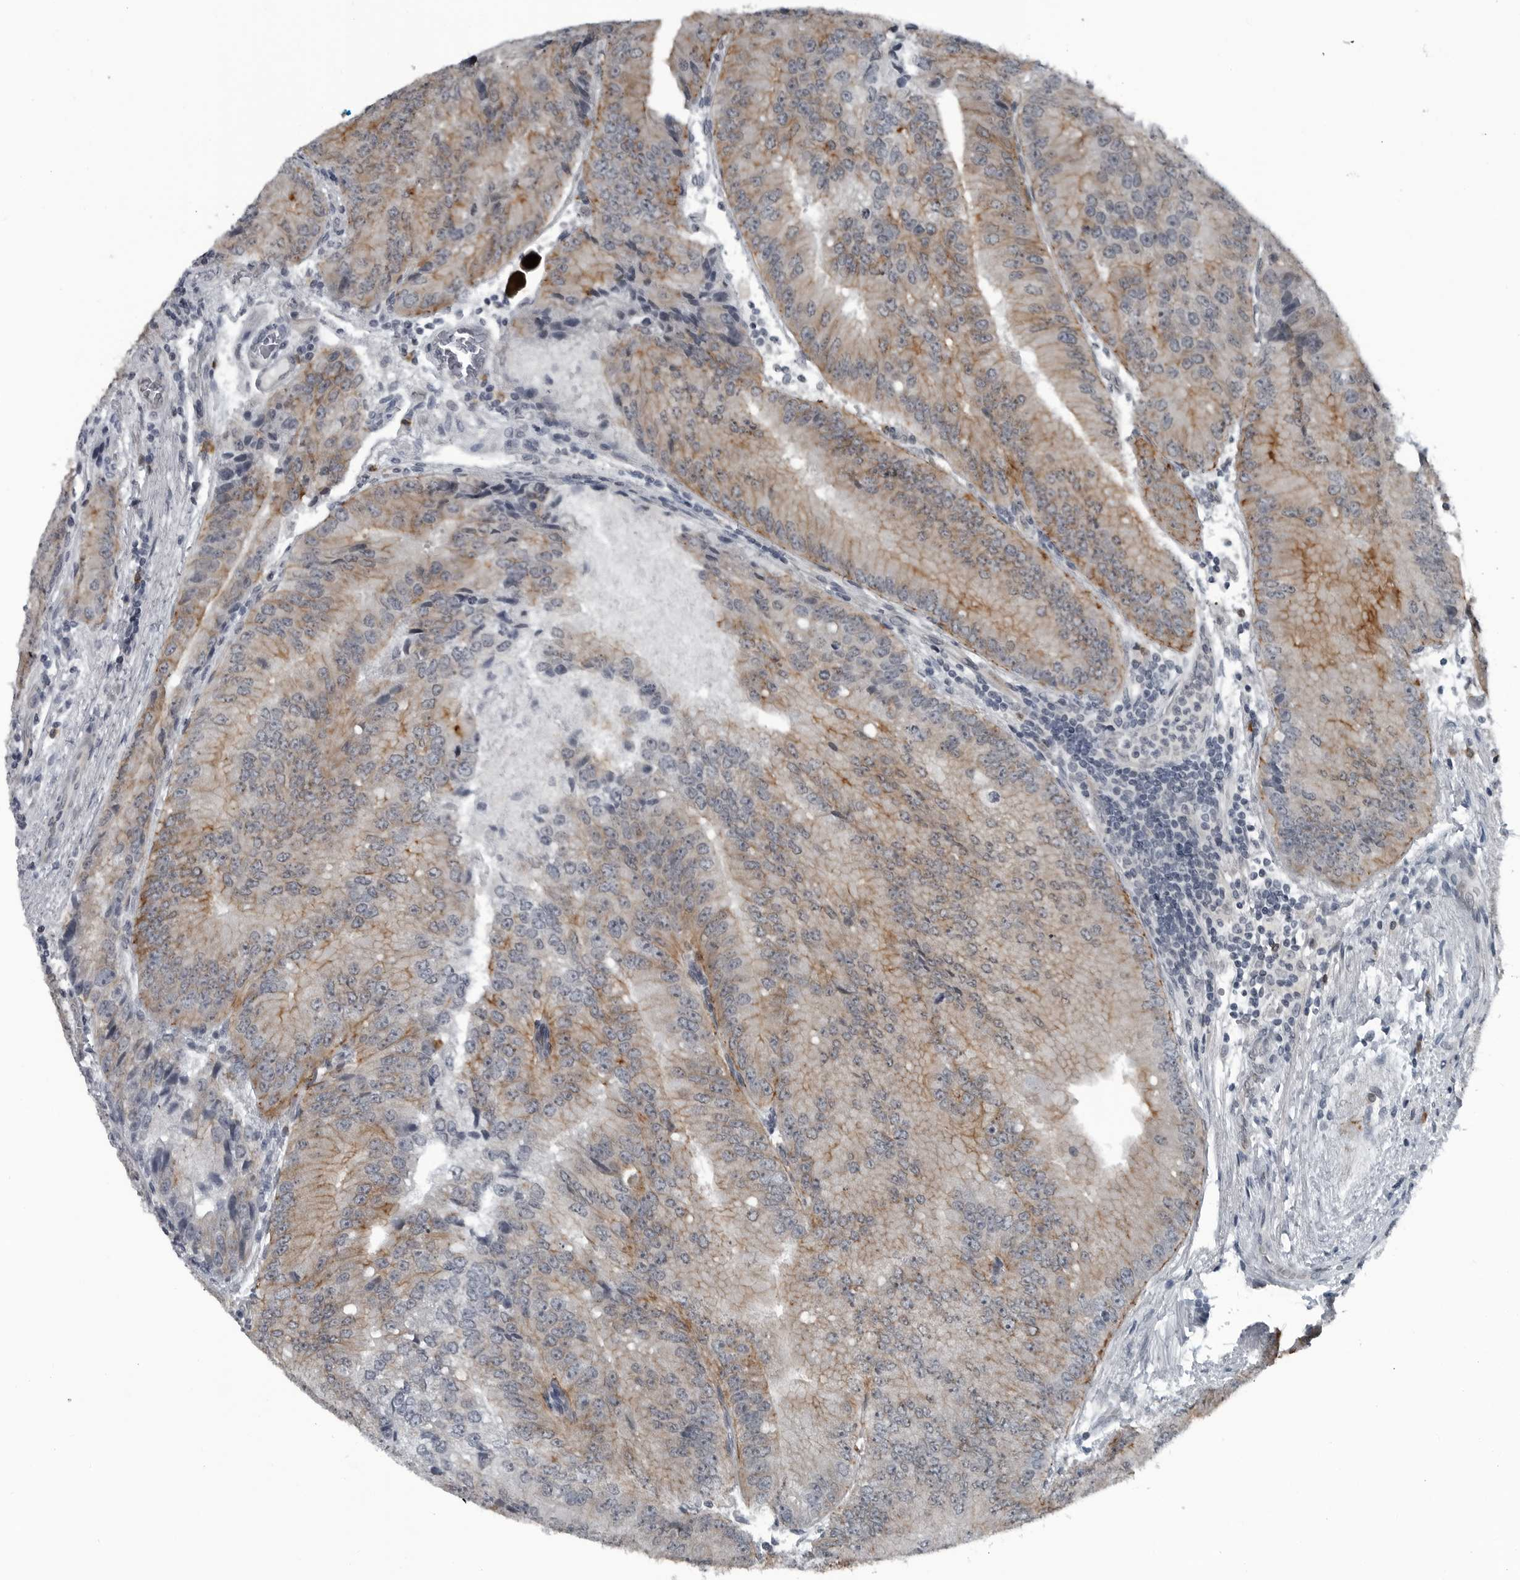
{"staining": {"intensity": "moderate", "quantity": ">75%", "location": "cytoplasmic/membranous"}, "tissue": "prostate cancer", "cell_type": "Tumor cells", "image_type": "cancer", "snomed": [{"axis": "morphology", "description": "Adenocarcinoma, High grade"}, {"axis": "topography", "description": "Prostate"}], "caption": "Immunohistochemical staining of human high-grade adenocarcinoma (prostate) shows medium levels of moderate cytoplasmic/membranous staining in about >75% of tumor cells.", "gene": "GAK", "patient": {"sex": "male", "age": 70}}